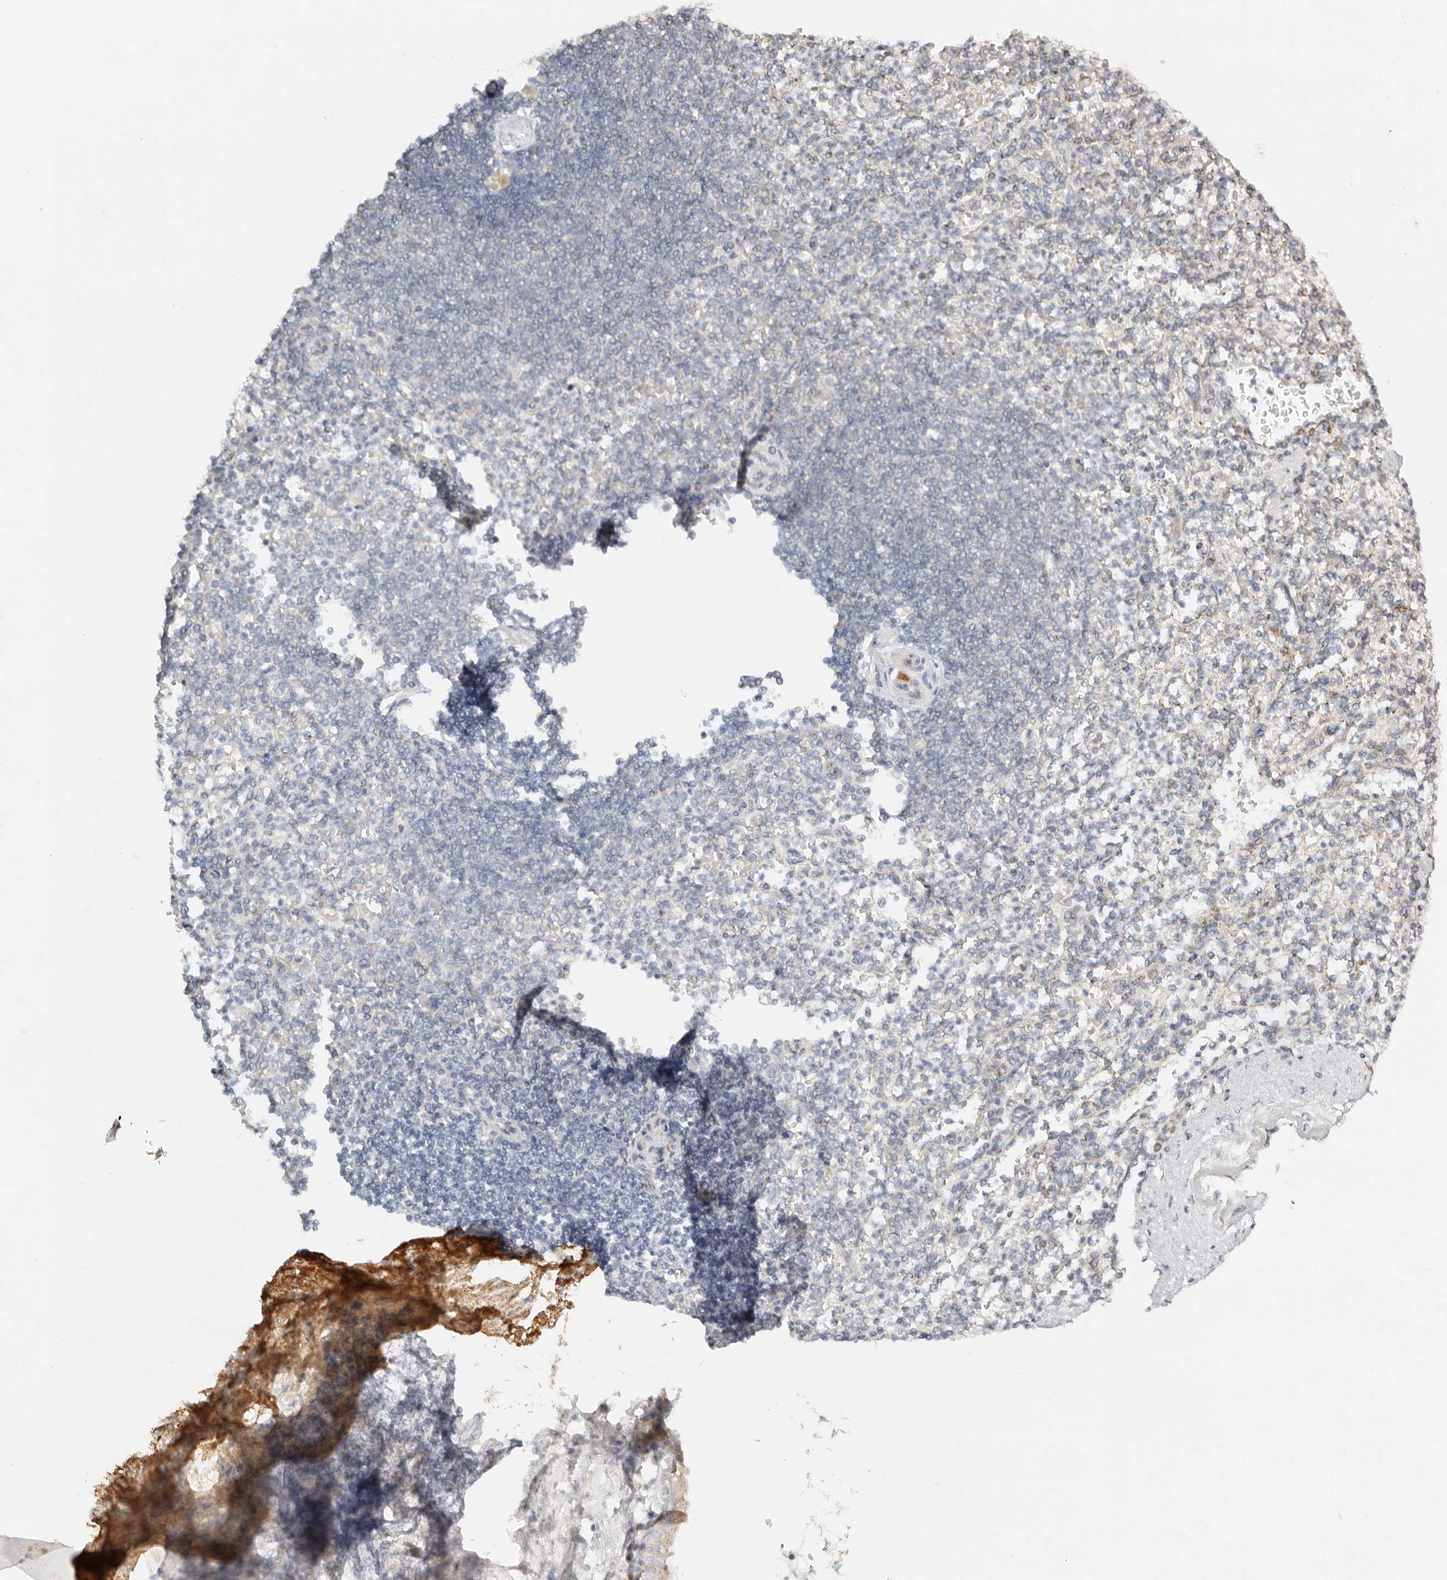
{"staining": {"intensity": "negative", "quantity": "none", "location": "none"}, "tissue": "spleen", "cell_type": "Cells in red pulp", "image_type": "normal", "snomed": [{"axis": "morphology", "description": "Normal tissue, NOS"}, {"axis": "topography", "description": "Spleen"}], "caption": "Immunohistochemical staining of benign human spleen shows no significant expression in cells in red pulp. The staining was performed using DAB to visualize the protein expression in brown, while the nuclei were stained in blue with hematoxylin (Magnification: 20x).", "gene": "KDF1", "patient": {"sex": "female", "age": 74}}